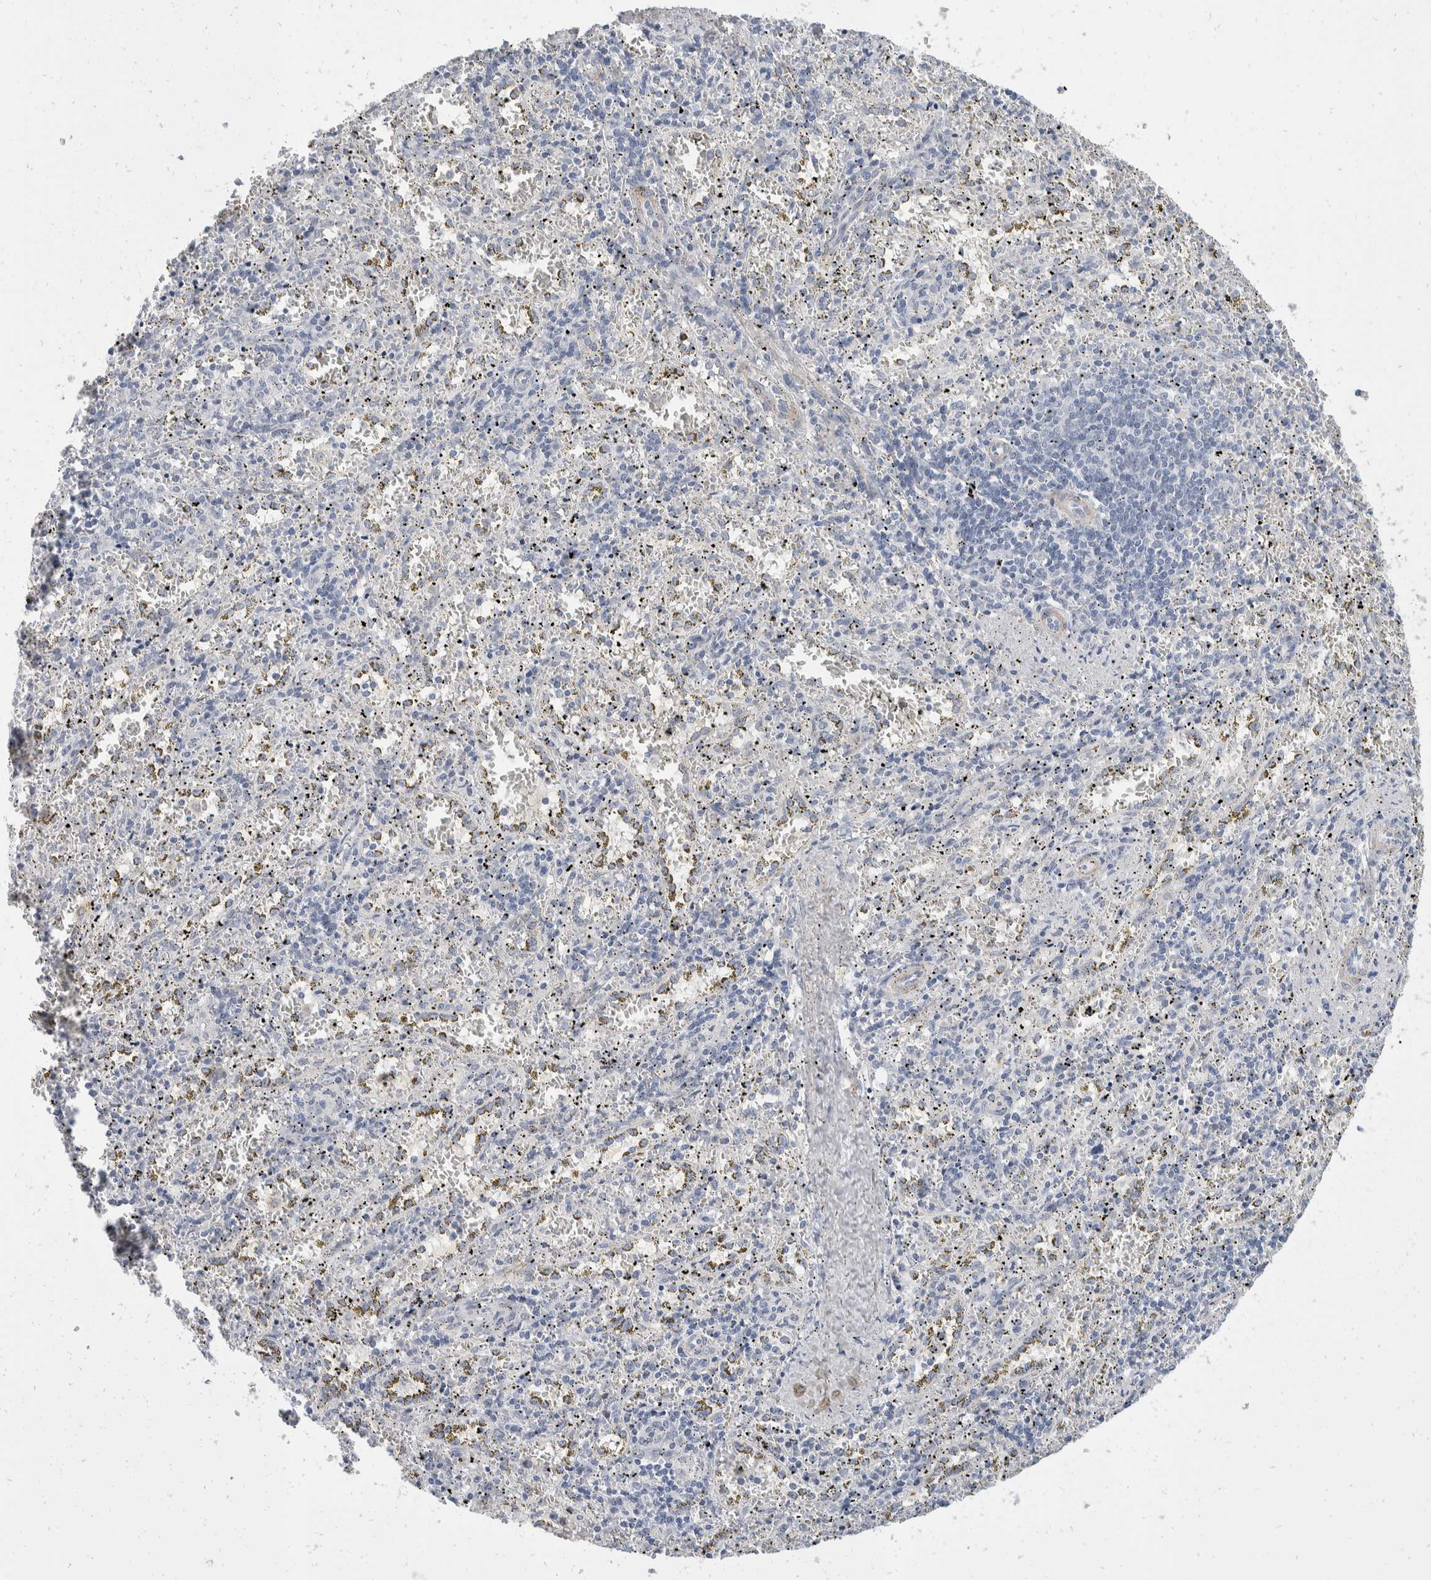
{"staining": {"intensity": "negative", "quantity": "none", "location": "none"}, "tissue": "spleen", "cell_type": "Cells in red pulp", "image_type": "normal", "snomed": [{"axis": "morphology", "description": "Normal tissue, NOS"}, {"axis": "topography", "description": "Spleen"}], "caption": "Immunohistochemistry (IHC) micrograph of unremarkable spleen: spleen stained with DAB (3,3'-diaminobenzidine) shows no significant protein expression in cells in red pulp.", "gene": "CATSPERD", "patient": {"sex": "male", "age": 11}}